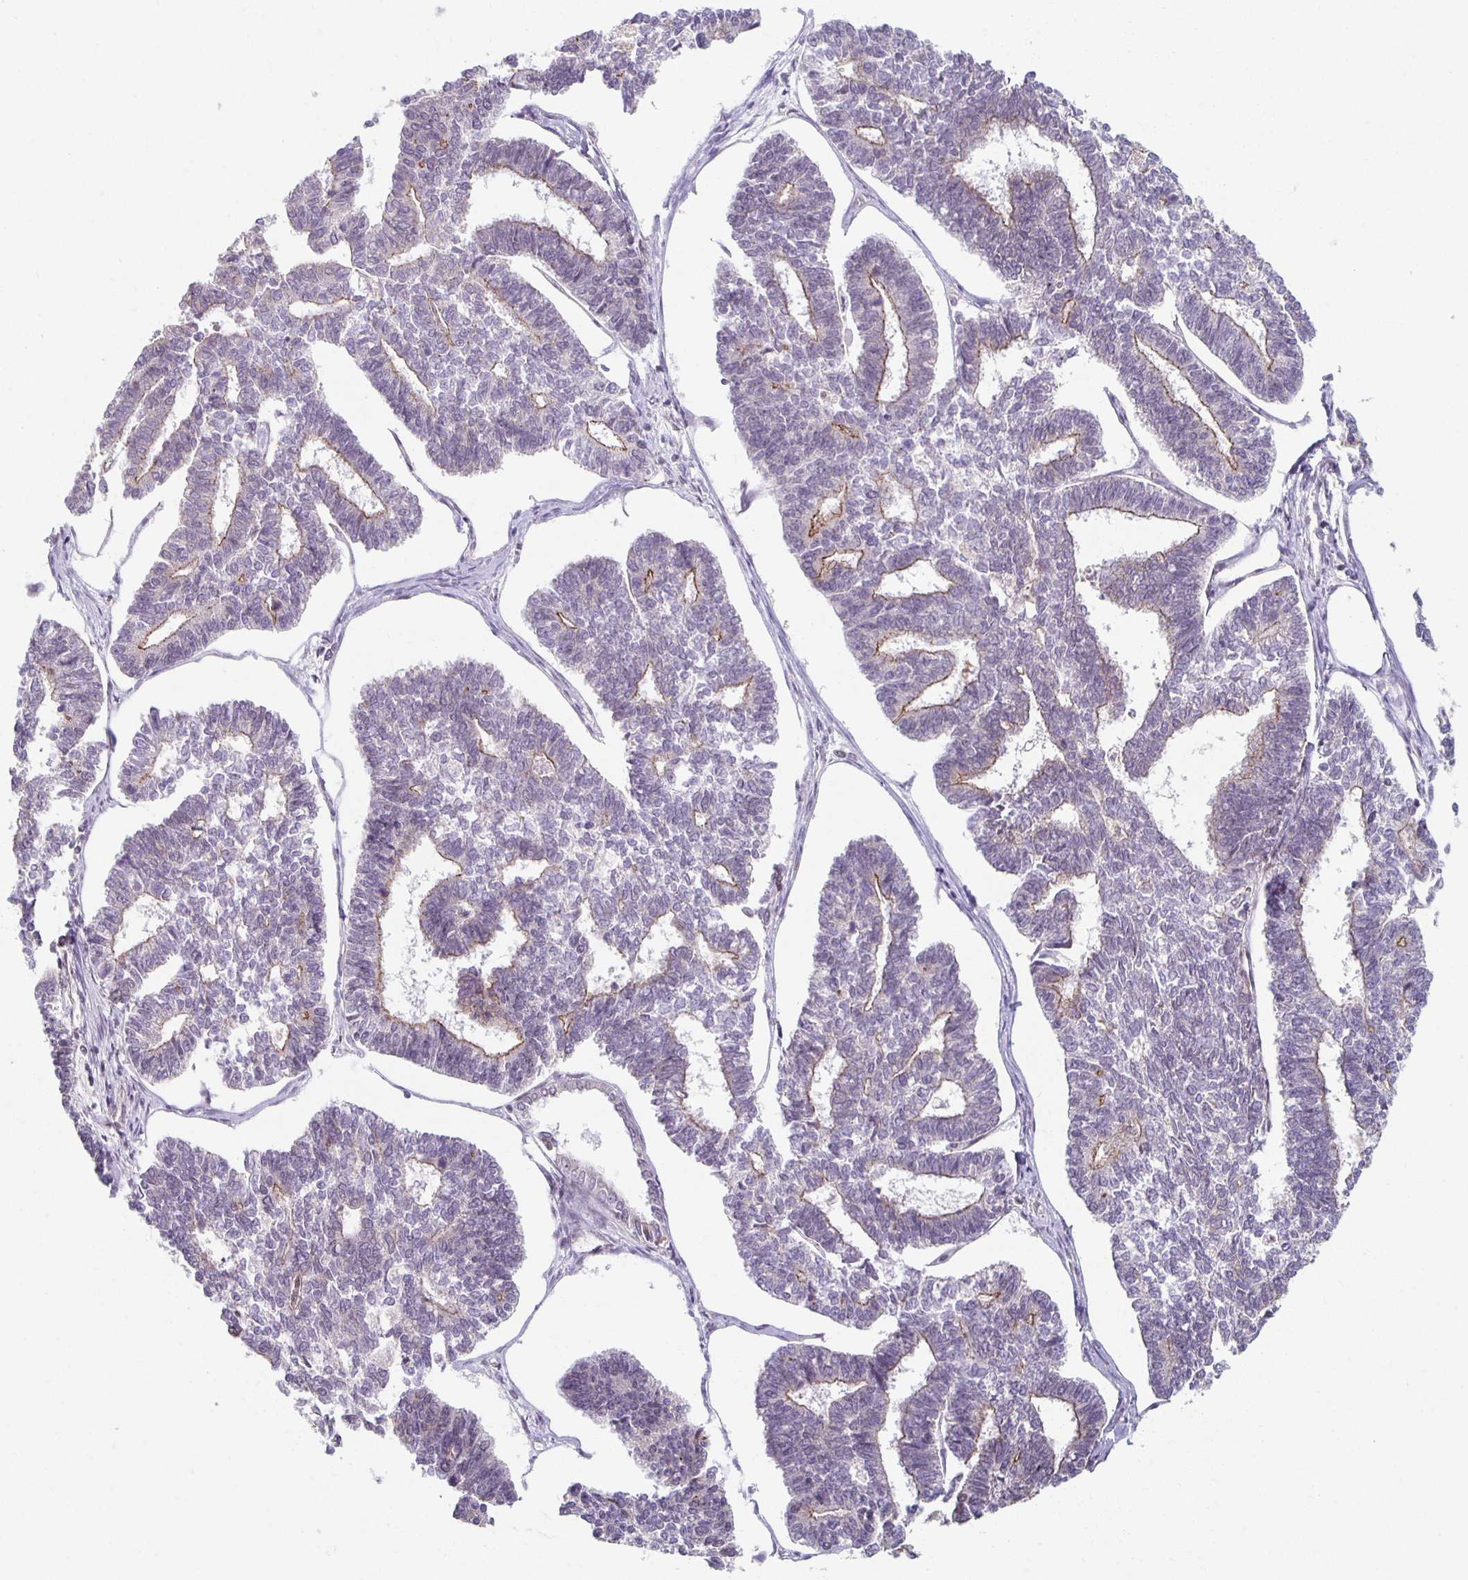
{"staining": {"intensity": "moderate", "quantity": "<25%", "location": "cytoplasmic/membranous"}, "tissue": "endometrial cancer", "cell_type": "Tumor cells", "image_type": "cancer", "snomed": [{"axis": "morphology", "description": "Adenocarcinoma, NOS"}, {"axis": "topography", "description": "Endometrium"}], "caption": "Adenocarcinoma (endometrial) was stained to show a protein in brown. There is low levels of moderate cytoplasmic/membranous staining in about <25% of tumor cells. (DAB IHC, brown staining for protein, blue staining for nuclei).", "gene": "HCFC1R1", "patient": {"sex": "female", "age": 70}}